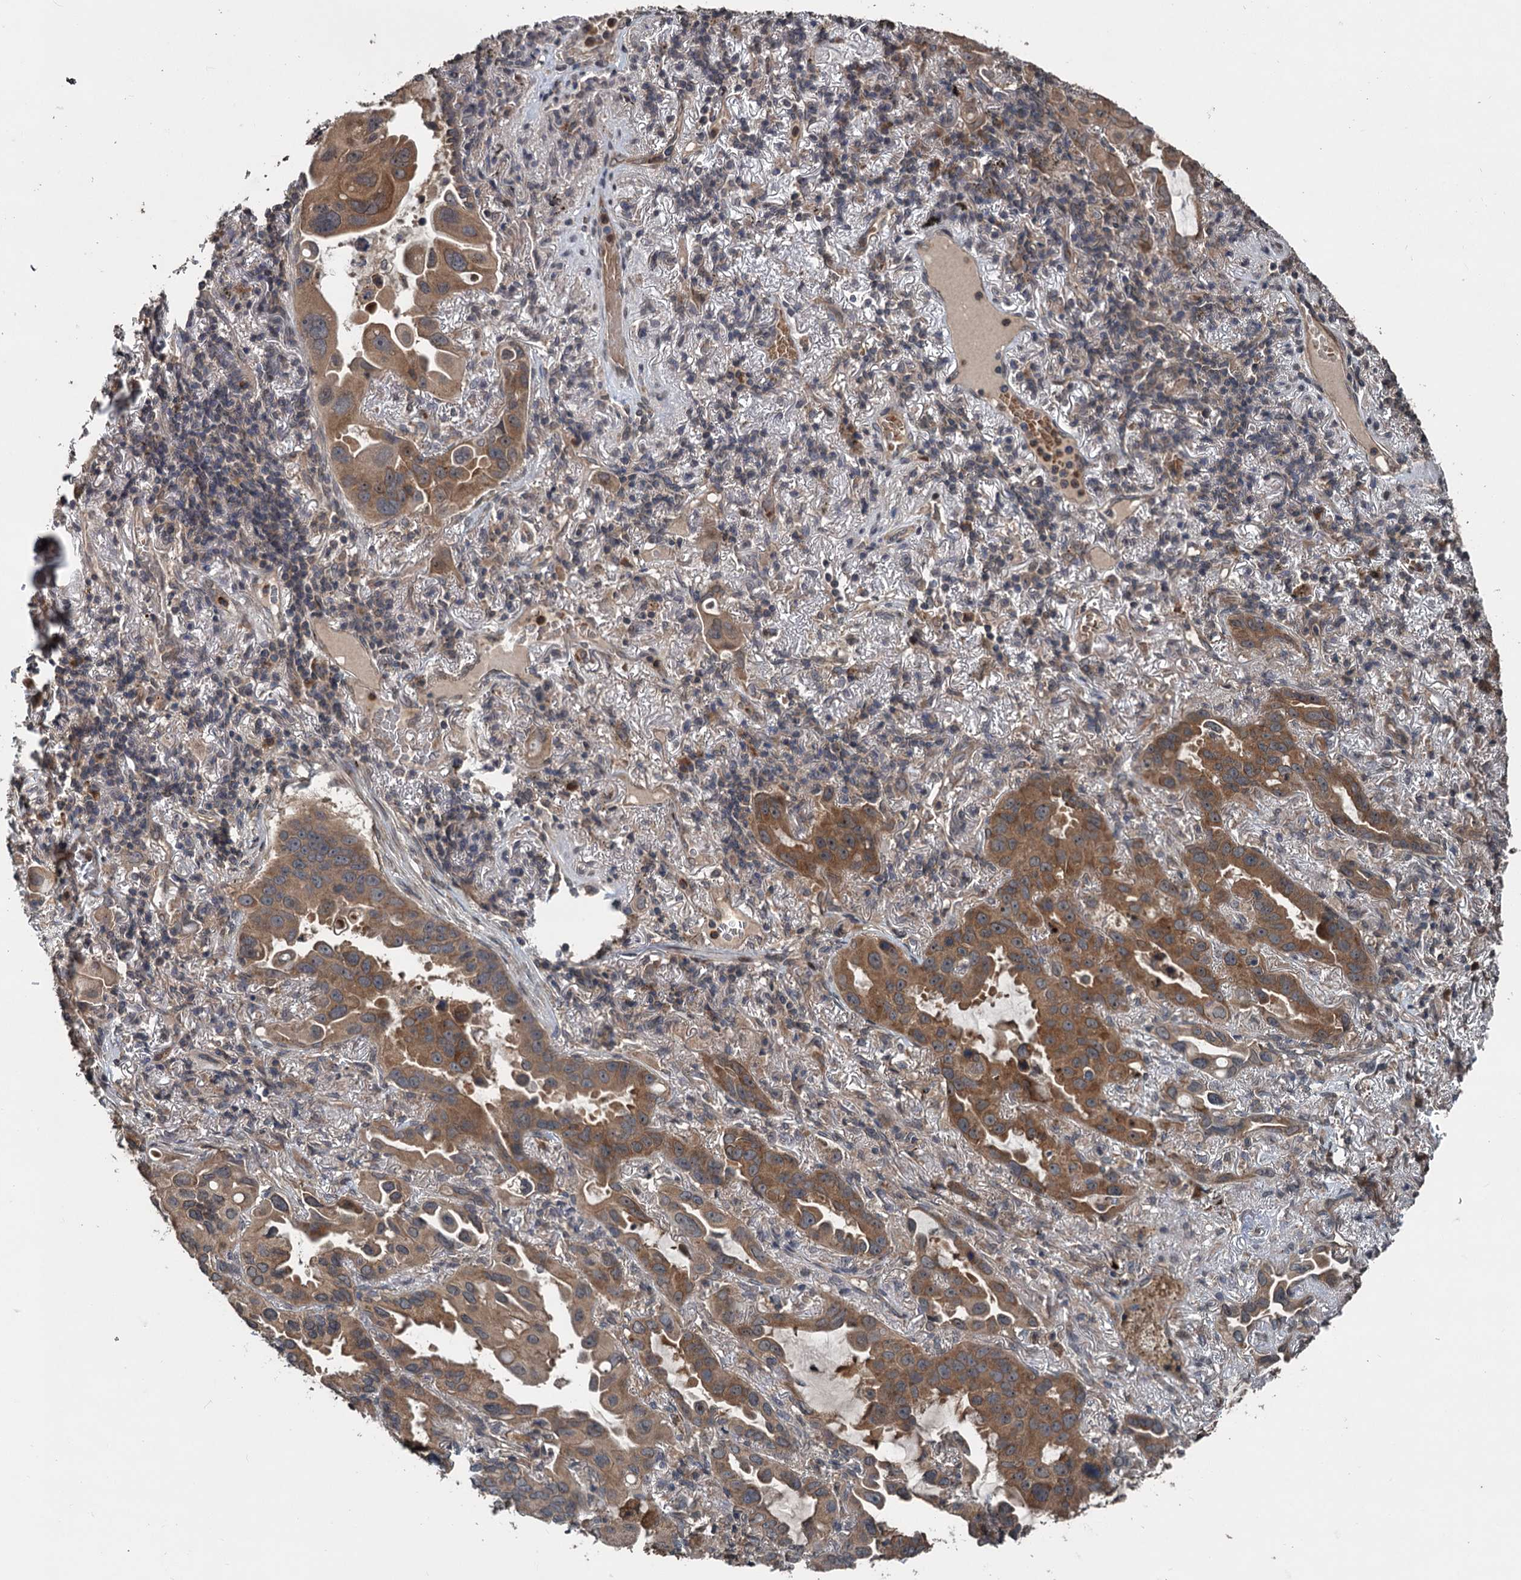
{"staining": {"intensity": "moderate", "quantity": ">75%", "location": "cytoplasmic/membranous"}, "tissue": "lung cancer", "cell_type": "Tumor cells", "image_type": "cancer", "snomed": [{"axis": "morphology", "description": "Adenocarcinoma, NOS"}, {"axis": "topography", "description": "Lung"}], "caption": "Brown immunohistochemical staining in lung adenocarcinoma demonstrates moderate cytoplasmic/membranous positivity in about >75% of tumor cells. (Brightfield microscopy of DAB IHC at high magnification).", "gene": "N4BP2L2", "patient": {"sex": "male", "age": 64}}